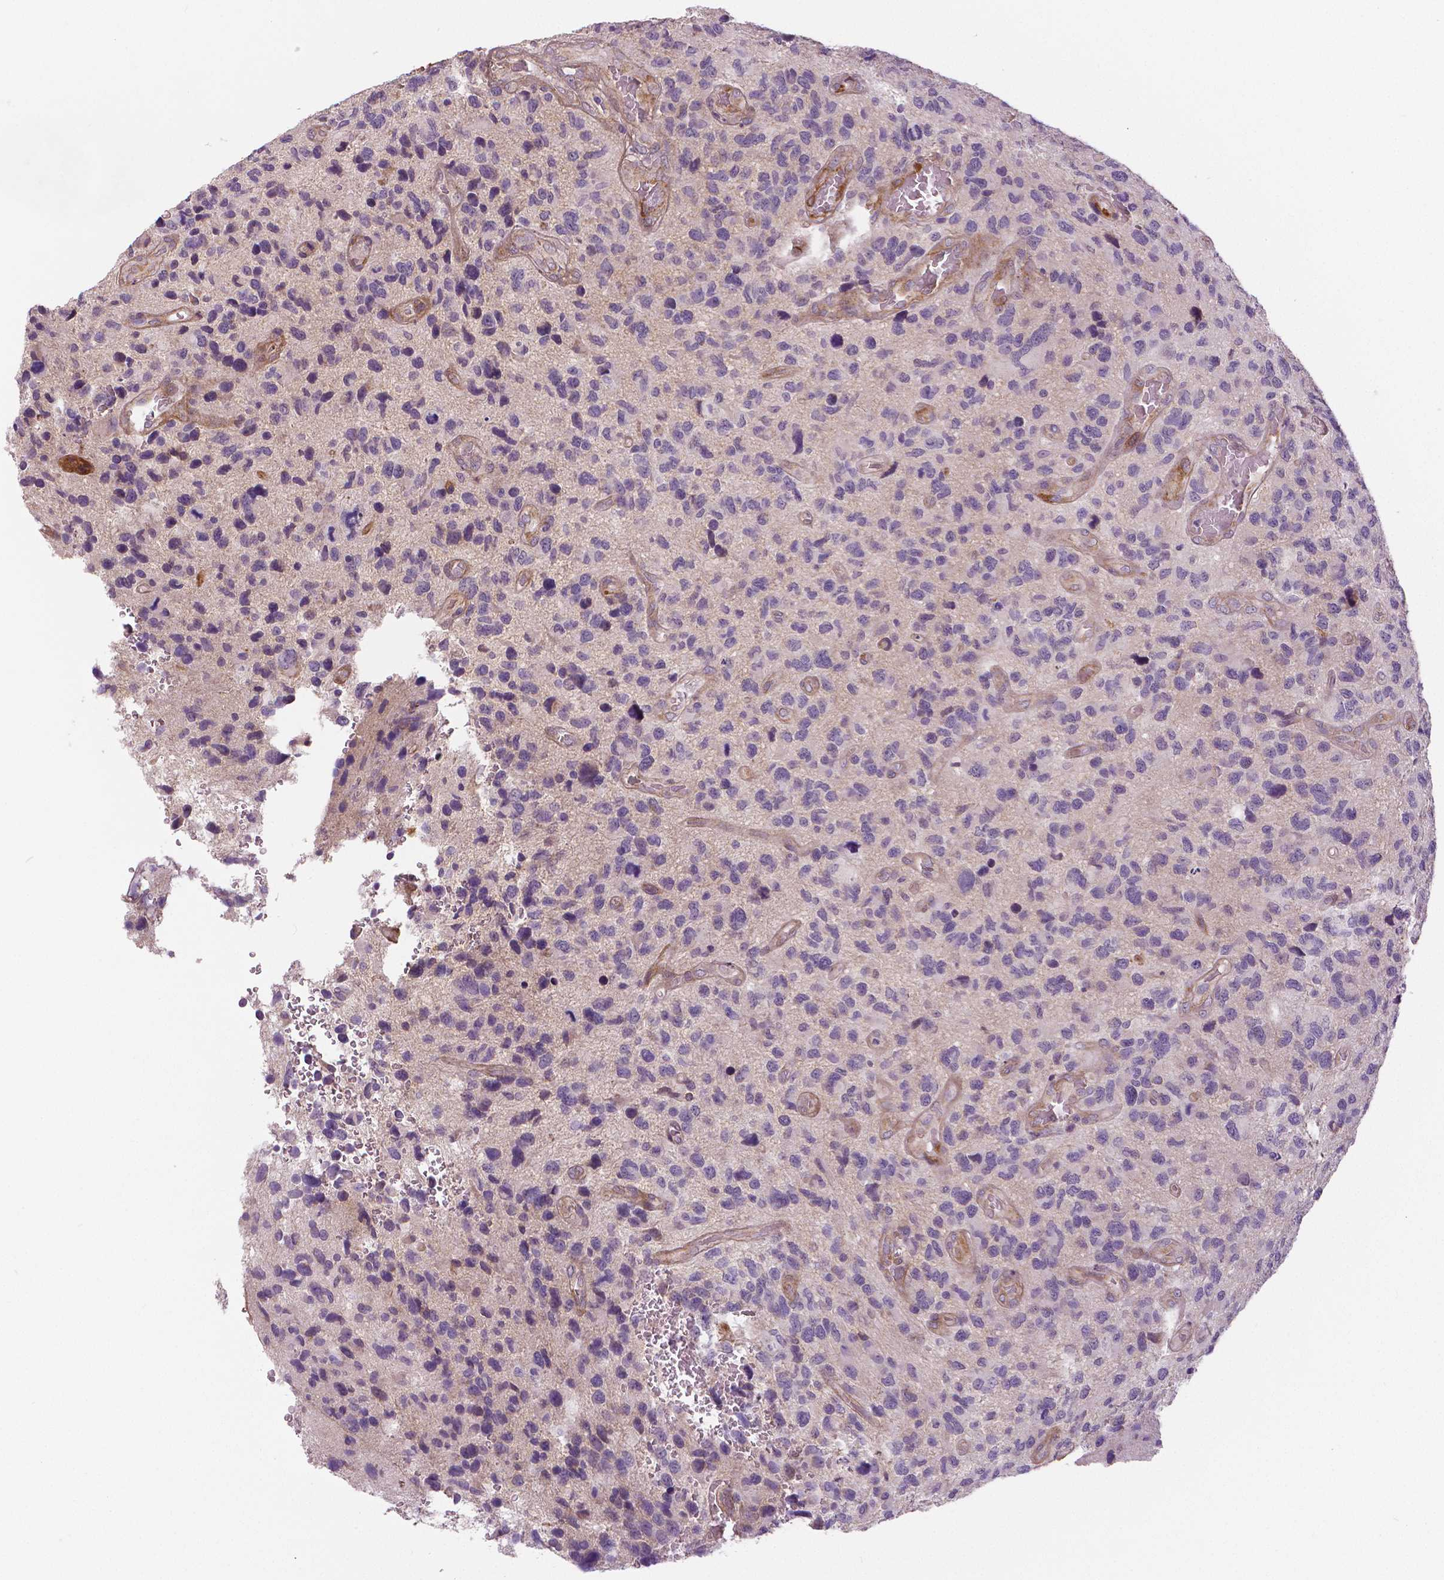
{"staining": {"intensity": "negative", "quantity": "none", "location": "none"}, "tissue": "glioma", "cell_type": "Tumor cells", "image_type": "cancer", "snomed": [{"axis": "morphology", "description": "Glioma, malignant, NOS"}, {"axis": "morphology", "description": "Glioma, malignant, High grade"}, {"axis": "topography", "description": "Brain"}], "caption": "High-grade glioma (malignant) stained for a protein using immunohistochemistry demonstrates no staining tumor cells.", "gene": "FLT1", "patient": {"sex": "female", "age": 71}}